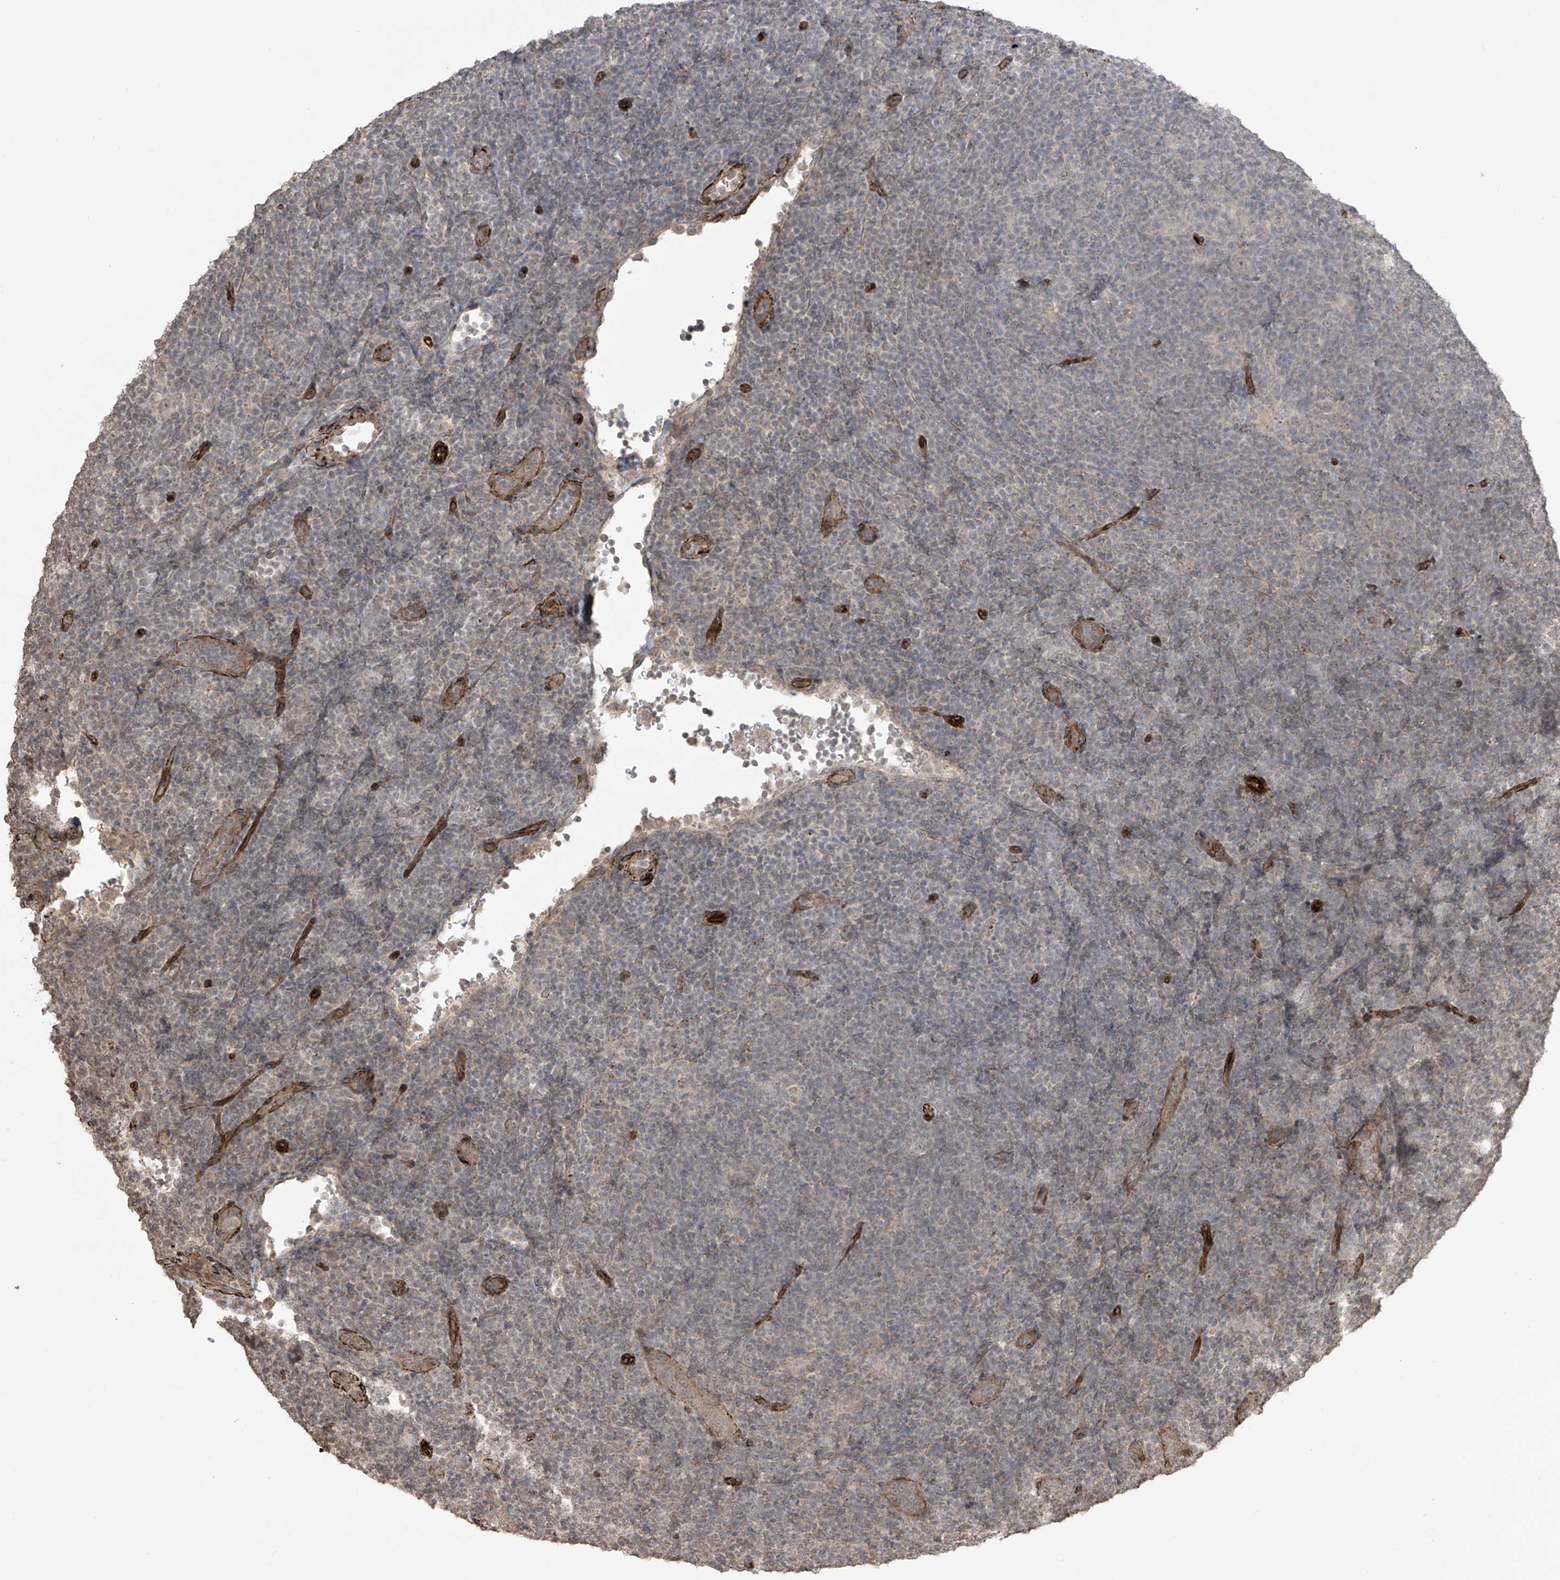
{"staining": {"intensity": "negative", "quantity": "none", "location": "none"}, "tissue": "lymphoma", "cell_type": "Tumor cells", "image_type": "cancer", "snomed": [{"axis": "morphology", "description": "Hodgkin's disease, NOS"}, {"axis": "topography", "description": "Lymph node"}], "caption": "An image of Hodgkin's disease stained for a protein exhibits no brown staining in tumor cells. (Brightfield microscopy of DAB (3,3'-diaminobenzidine) immunohistochemistry (IHC) at high magnification).", "gene": "TTLL5", "patient": {"sex": "female", "age": 57}}